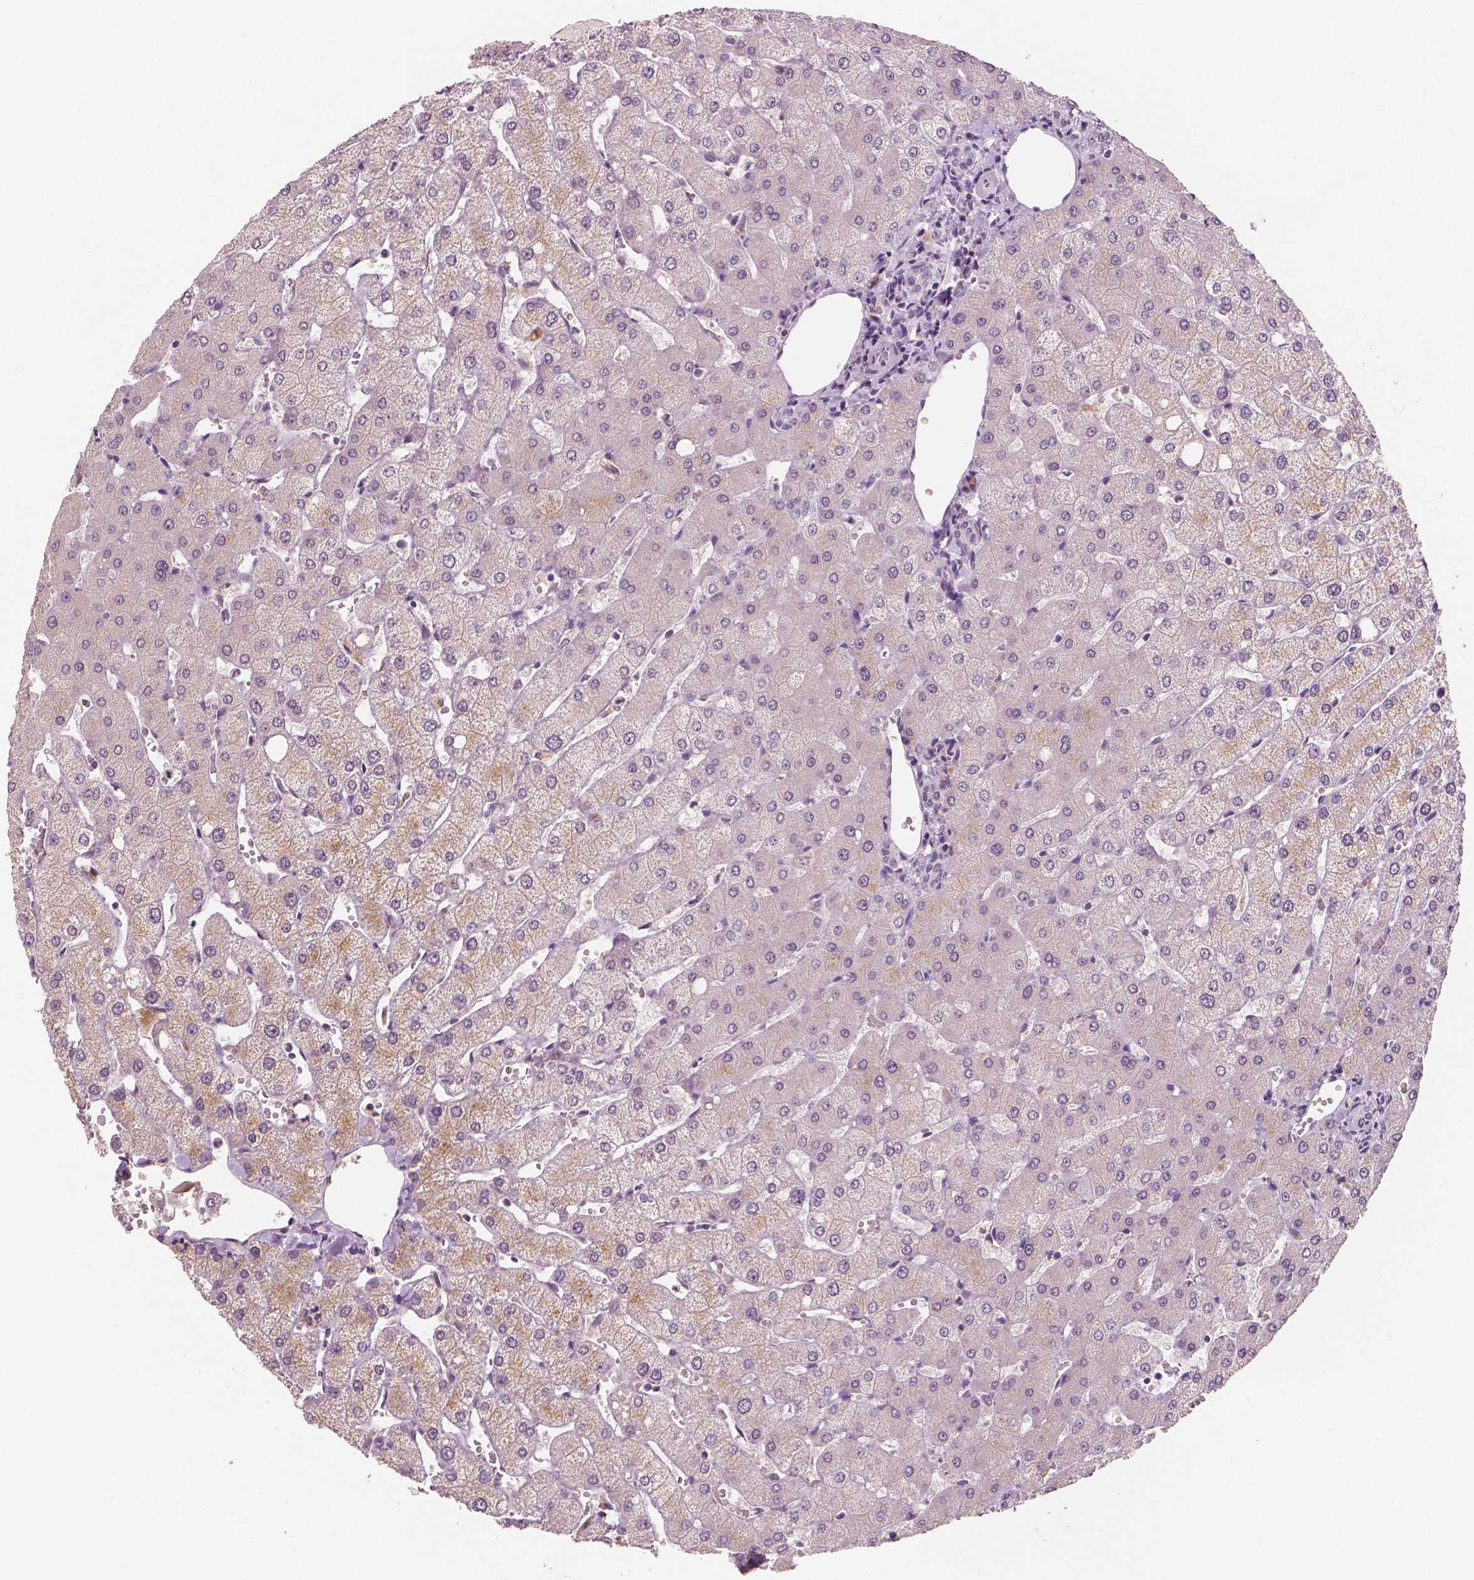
{"staining": {"intensity": "negative", "quantity": "none", "location": "none"}, "tissue": "liver", "cell_type": "Cholangiocytes", "image_type": "normal", "snomed": [{"axis": "morphology", "description": "Normal tissue, NOS"}, {"axis": "topography", "description": "Liver"}], "caption": "DAB (3,3'-diaminobenzidine) immunohistochemical staining of unremarkable liver reveals no significant positivity in cholangiocytes.", "gene": "RNASE7", "patient": {"sex": "female", "age": 54}}